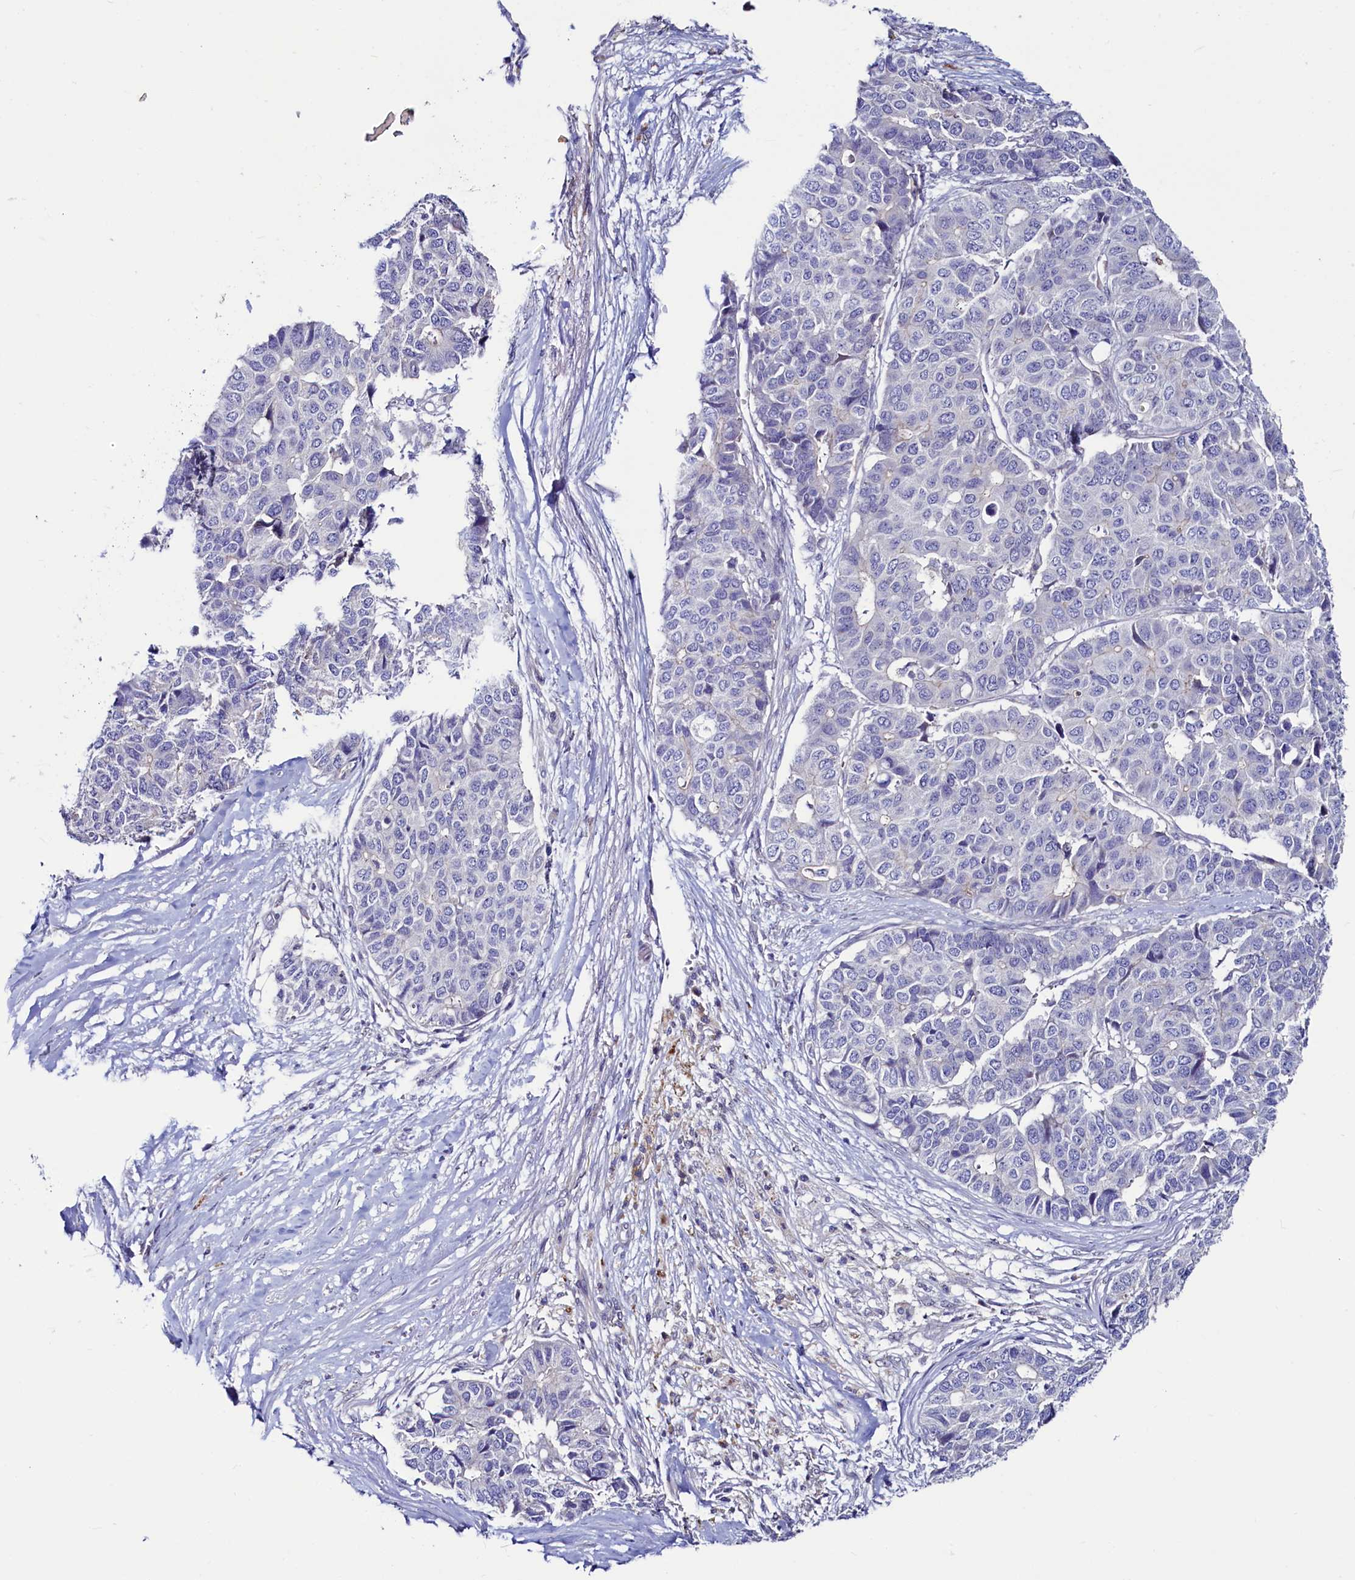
{"staining": {"intensity": "negative", "quantity": "none", "location": "none"}, "tissue": "pancreatic cancer", "cell_type": "Tumor cells", "image_type": "cancer", "snomed": [{"axis": "morphology", "description": "Adenocarcinoma, NOS"}, {"axis": "topography", "description": "Pancreas"}], "caption": "Image shows no protein staining in tumor cells of pancreatic cancer (adenocarcinoma) tissue.", "gene": "ASTE1", "patient": {"sex": "male", "age": 50}}